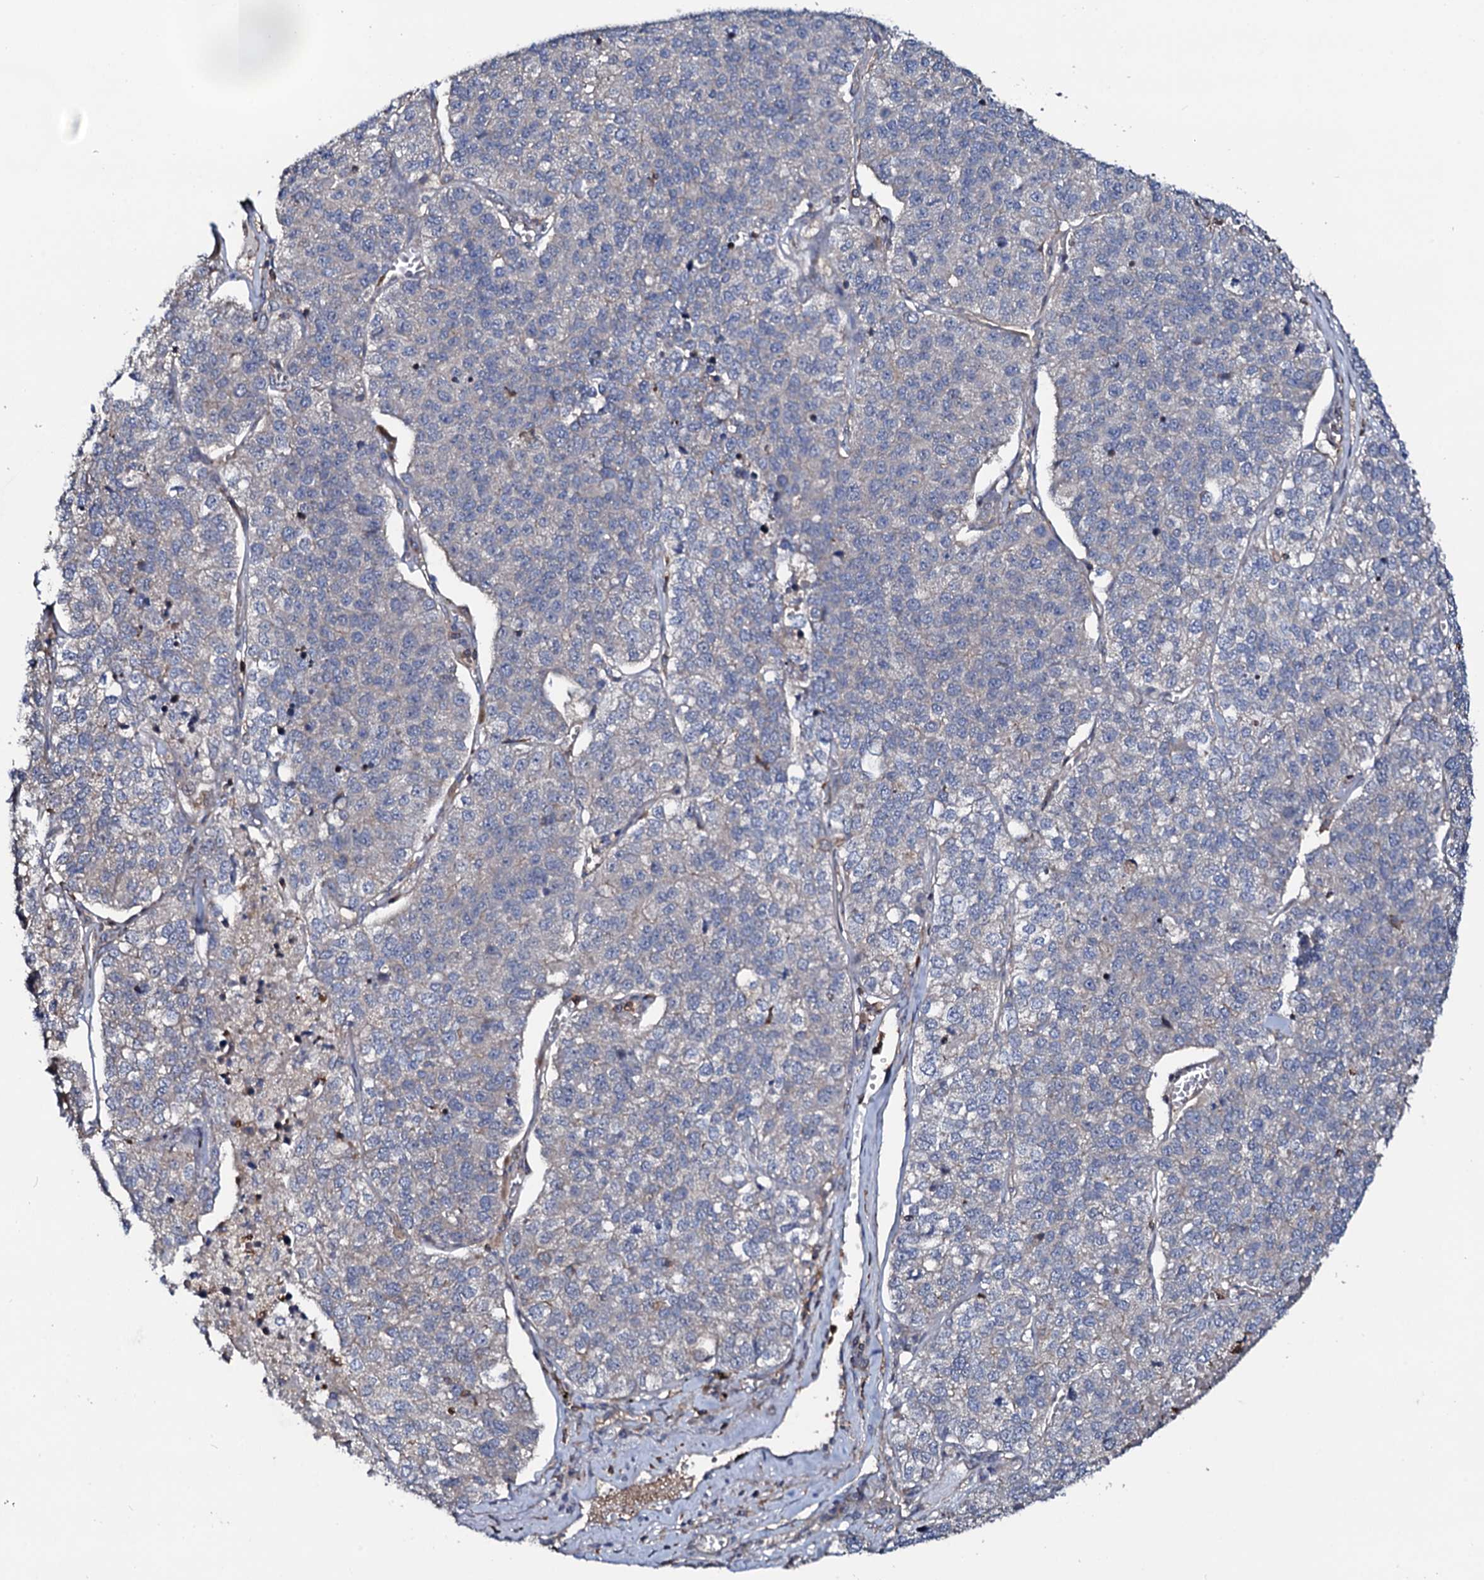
{"staining": {"intensity": "negative", "quantity": "none", "location": "none"}, "tissue": "lung cancer", "cell_type": "Tumor cells", "image_type": "cancer", "snomed": [{"axis": "morphology", "description": "Adenocarcinoma, NOS"}, {"axis": "topography", "description": "Lung"}], "caption": "Image shows no protein expression in tumor cells of lung cancer (adenocarcinoma) tissue. The staining was performed using DAB to visualize the protein expression in brown, while the nuclei were stained in blue with hematoxylin (Magnification: 20x).", "gene": "COG6", "patient": {"sex": "male", "age": 49}}